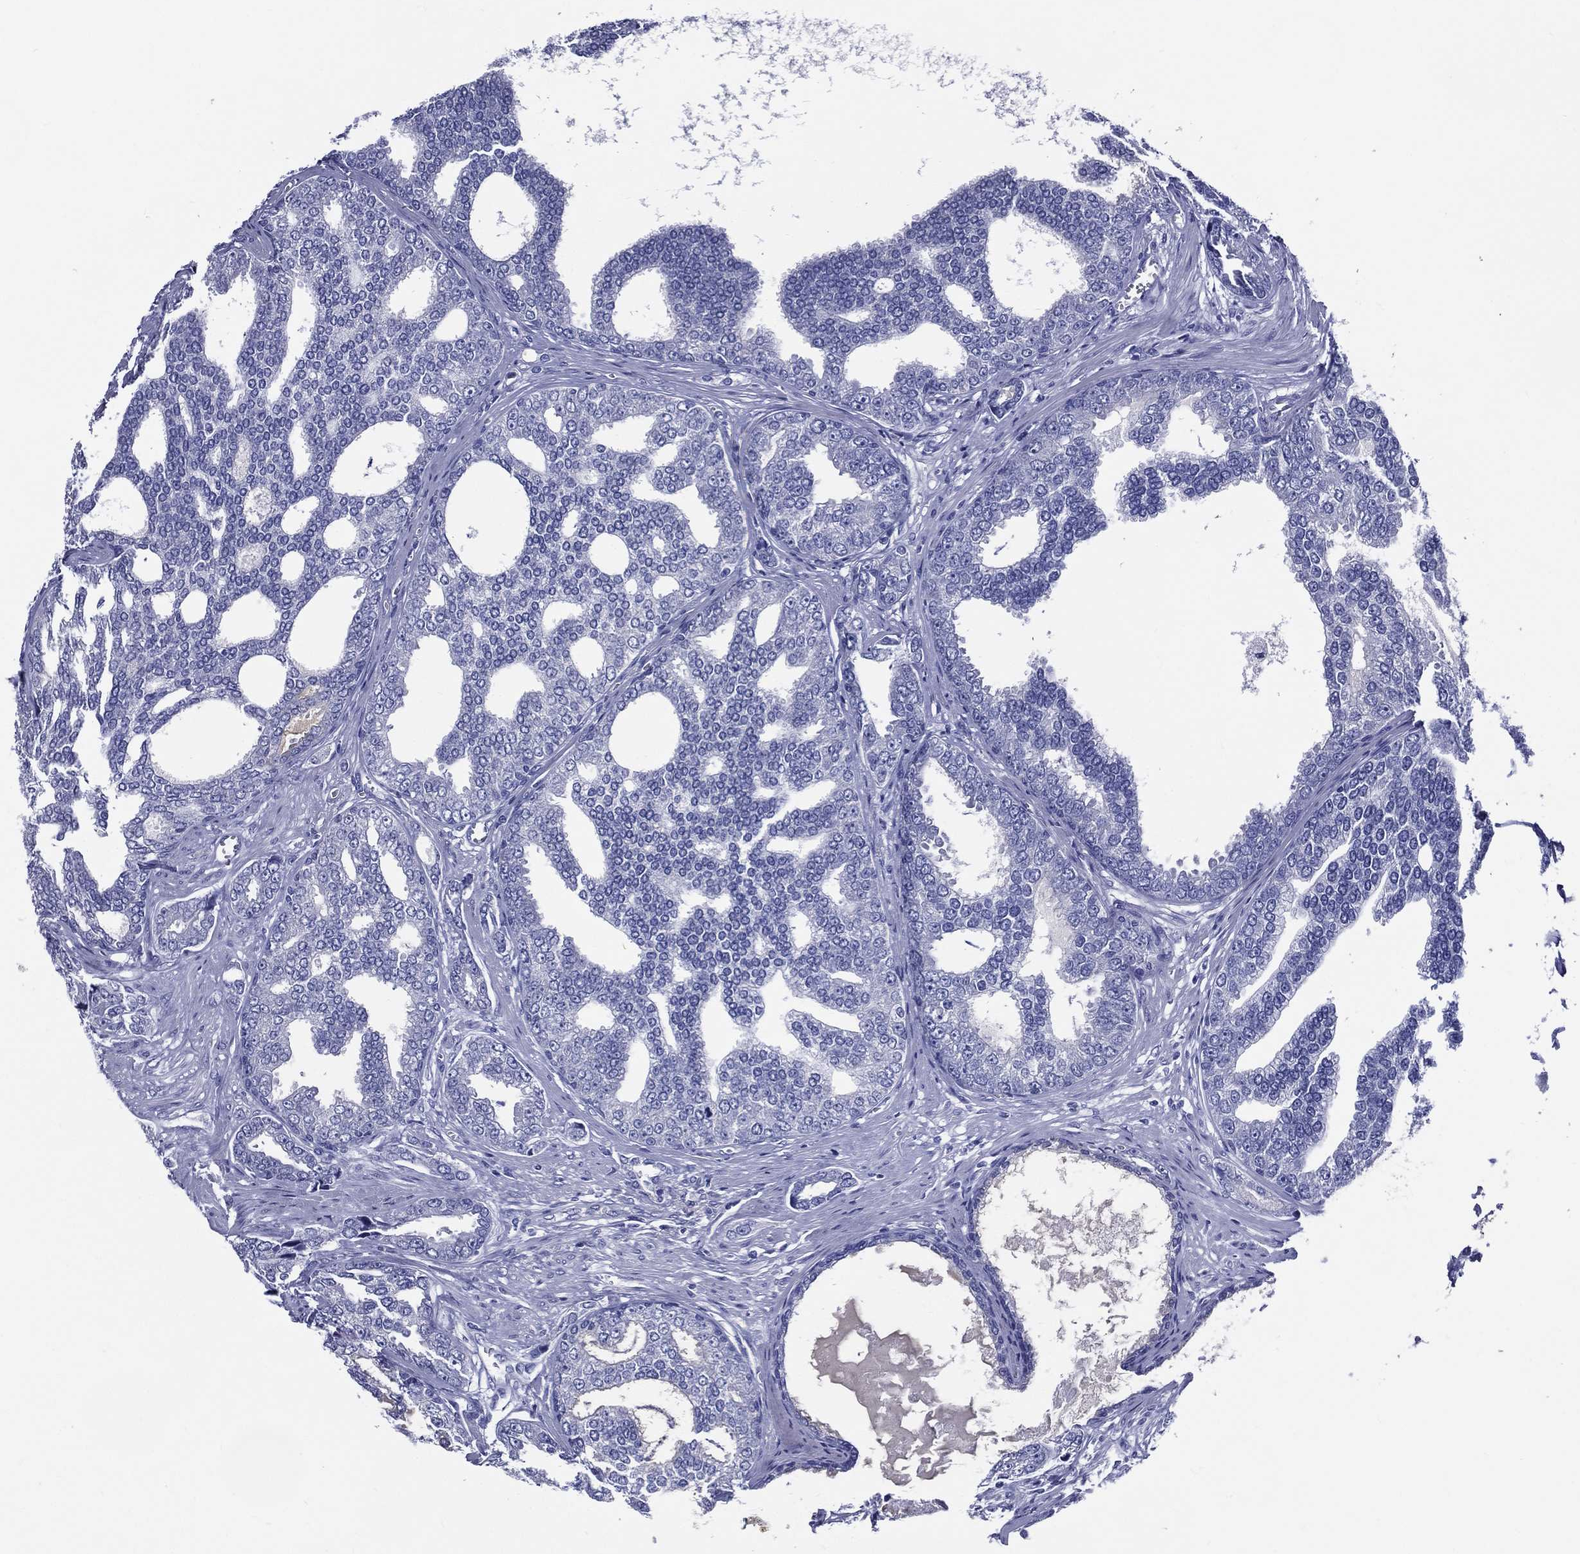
{"staining": {"intensity": "moderate", "quantity": "<25%", "location": "cytoplasmic/membranous"}, "tissue": "prostate cancer", "cell_type": "Tumor cells", "image_type": "cancer", "snomed": [{"axis": "morphology", "description": "Adenocarcinoma, NOS"}, {"axis": "topography", "description": "Prostate"}], "caption": "Immunohistochemical staining of human prostate adenocarcinoma displays low levels of moderate cytoplasmic/membranous expression in about <25% of tumor cells. The protein of interest is shown in brown color, while the nuclei are stained blue.", "gene": "ACE2", "patient": {"sex": "male", "age": 67}}